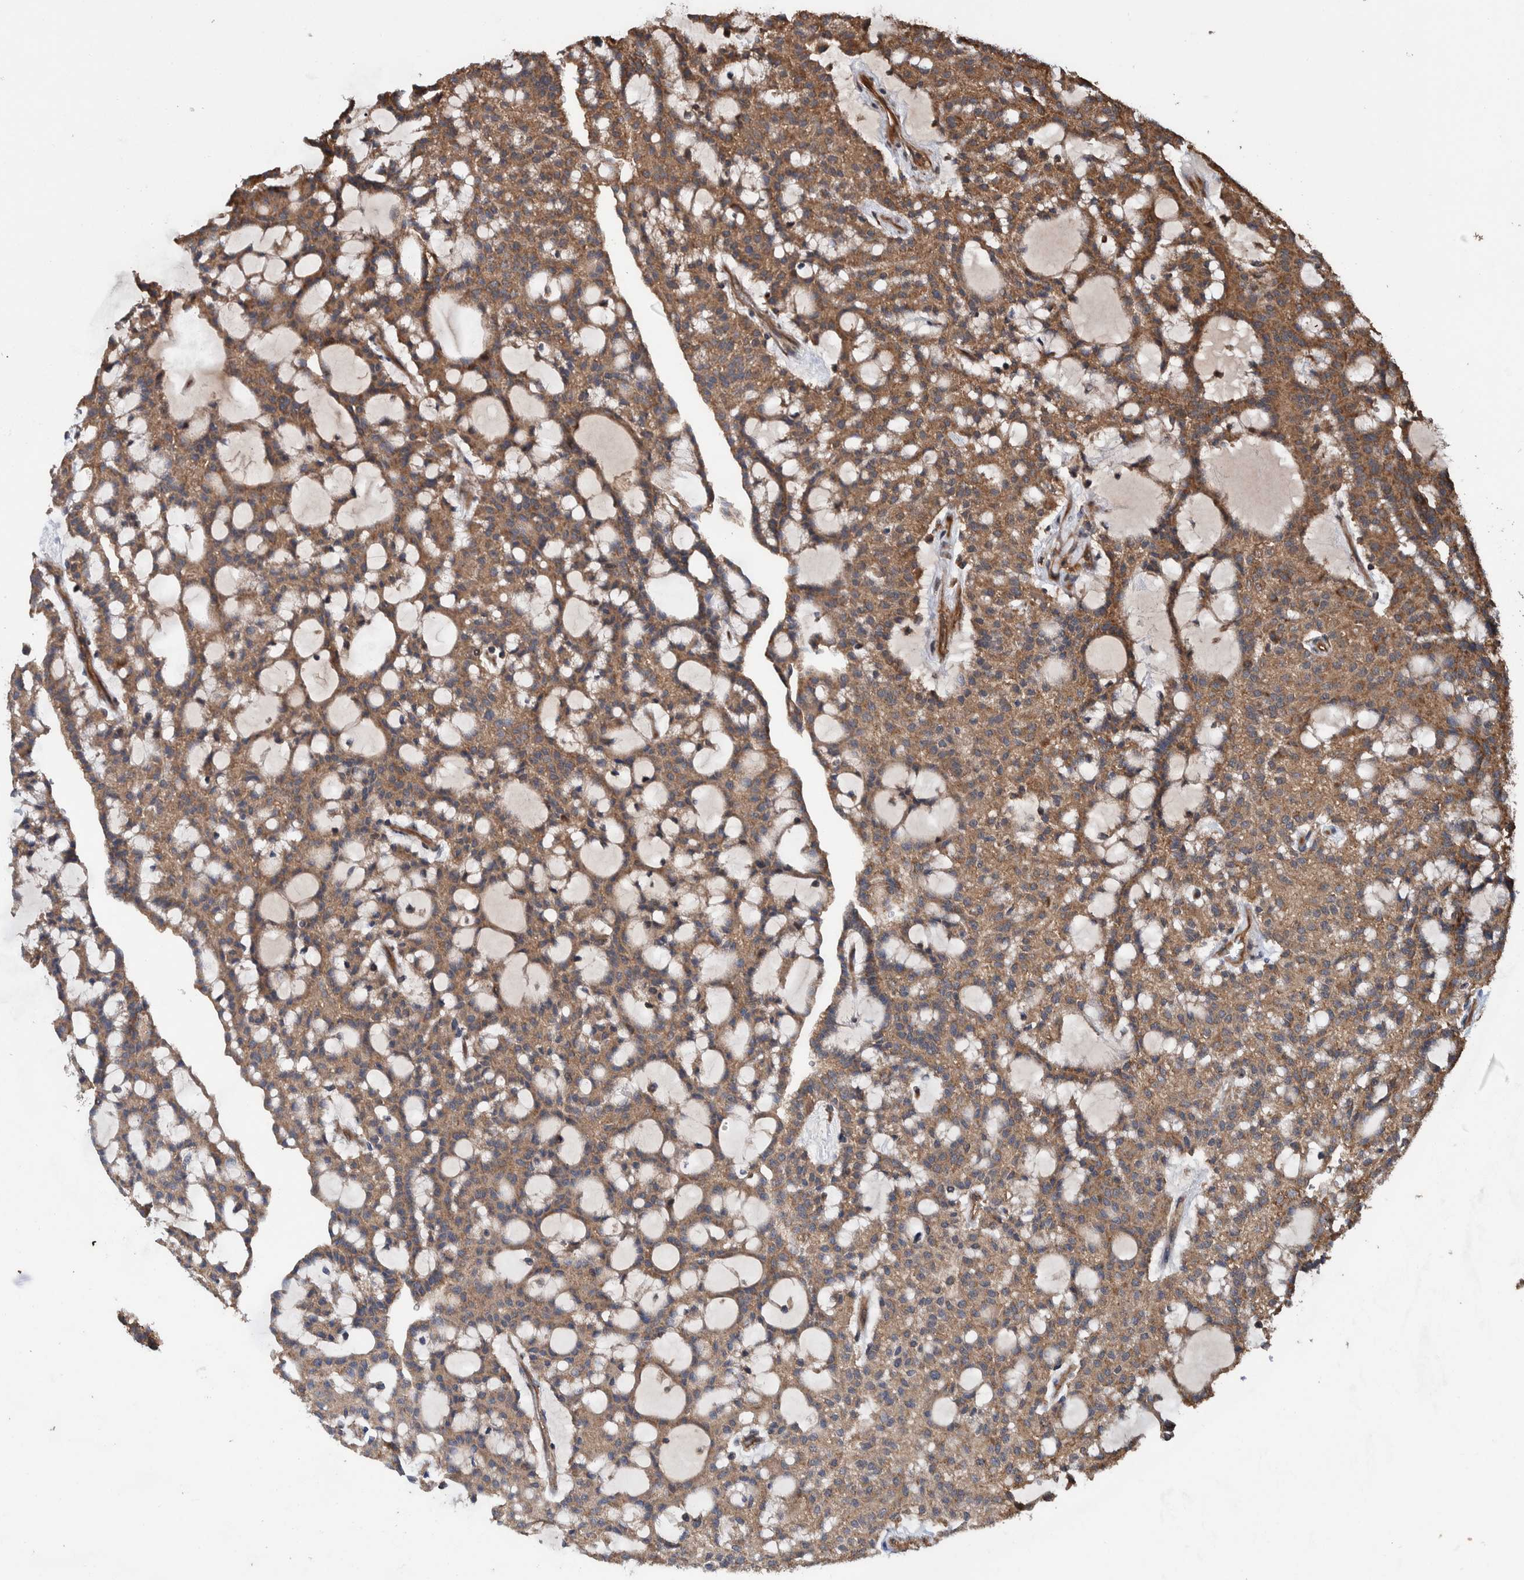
{"staining": {"intensity": "moderate", "quantity": ">75%", "location": "cytoplasmic/membranous"}, "tissue": "renal cancer", "cell_type": "Tumor cells", "image_type": "cancer", "snomed": [{"axis": "morphology", "description": "Adenocarcinoma, NOS"}, {"axis": "topography", "description": "Kidney"}], "caption": "This is a histology image of immunohistochemistry staining of renal cancer, which shows moderate positivity in the cytoplasmic/membranous of tumor cells.", "gene": "TRIM16", "patient": {"sex": "male", "age": 63}}